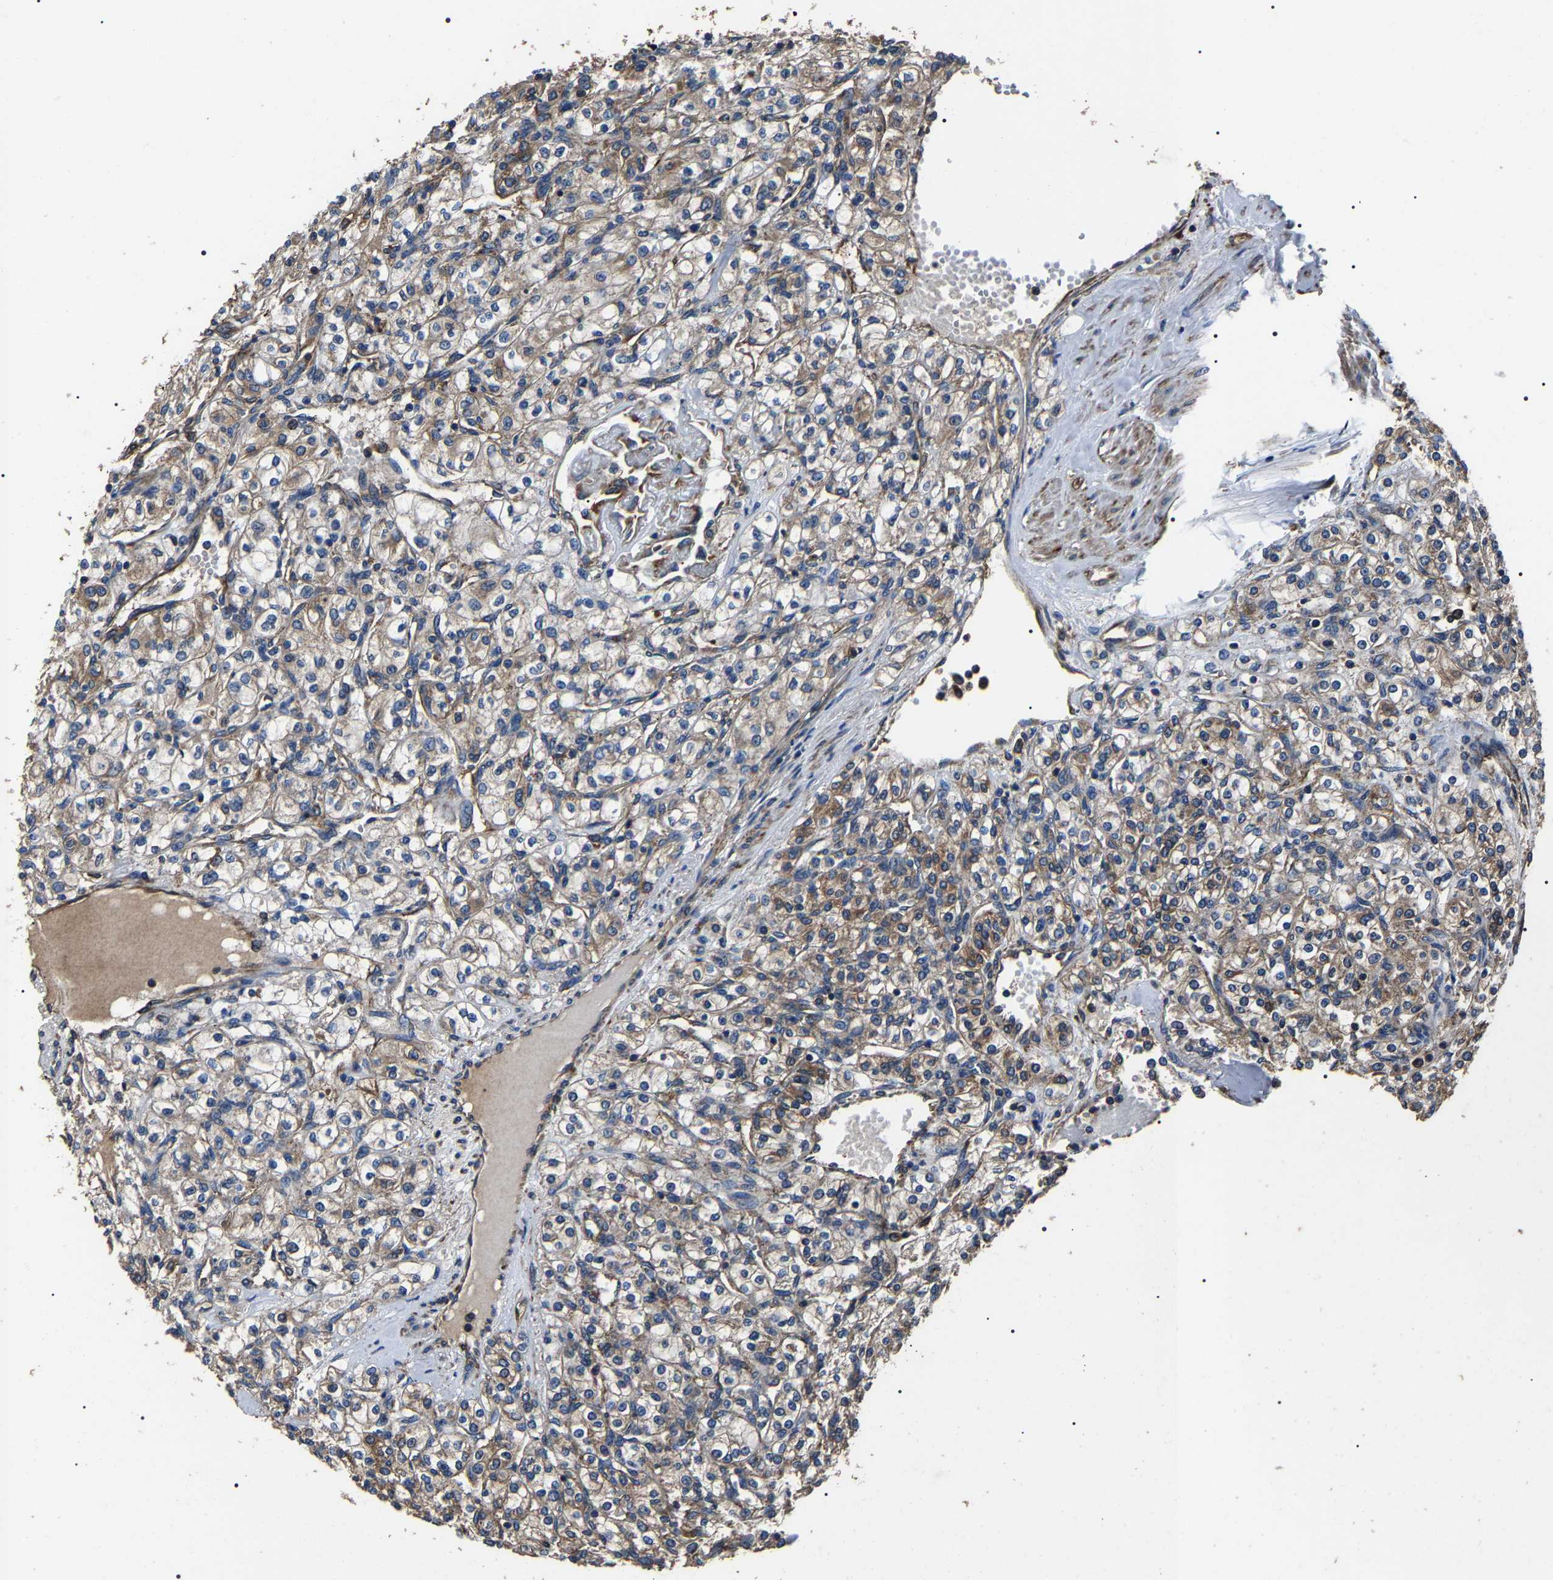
{"staining": {"intensity": "moderate", "quantity": ">75%", "location": "cytoplasmic/membranous"}, "tissue": "renal cancer", "cell_type": "Tumor cells", "image_type": "cancer", "snomed": [{"axis": "morphology", "description": "Adenocarcinoma, NOS"}, {"axis": "topography", "description": "Kidney"}], "caption": "Renal cancer stained for a protein (brown) shows moderate cytoplasmic/membranous positive positivity in about >75% of tumor cells.", "gene": "HSCB", "patient": {"sex": "male", "age": 77}}